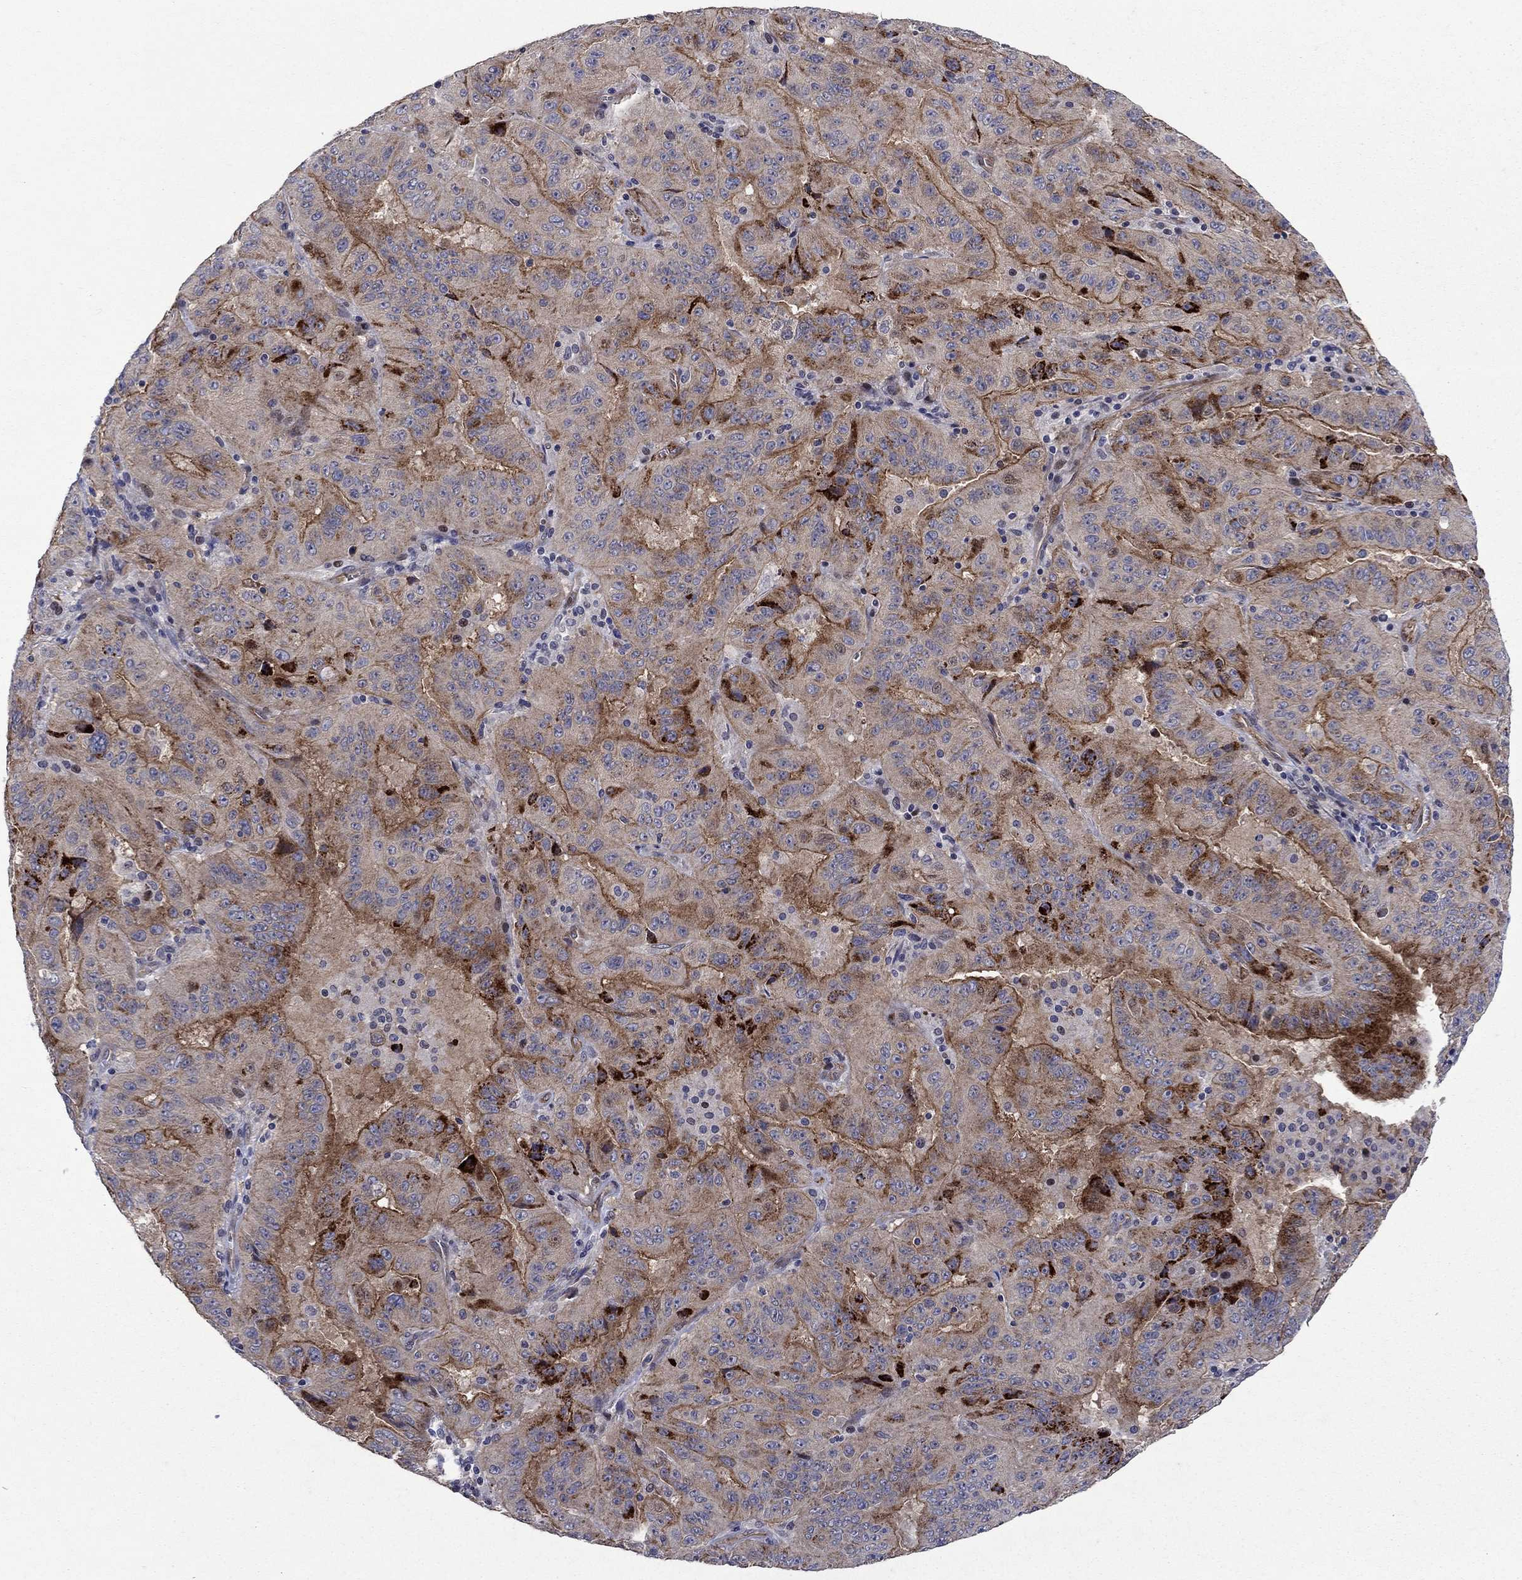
{"staining": {"intensity": "strong", "quantity": "25%-75%", "location": "cytoplasmic/membranous"}, "tissue": "pancreatic cancer", "cell_type": "Tumor cells", "image_type": "cancer", "snomed": [{"axis": "morphology", "description": "Adenocarcinoma, NOS"}, {"axis": "topography", "description": "Pancreas"}], "caption": "Immunohistochemical staining of human adenocarcinoma (pancreatic) displays strong cytoplasmic/membranous protein expression in approximately 25%-75% of tumor cells. (DAB = brown stain, brightfield microscopy at high magnification).", "gene": "SLC7A1", "patient": {"sex": "male", "age": 63}}